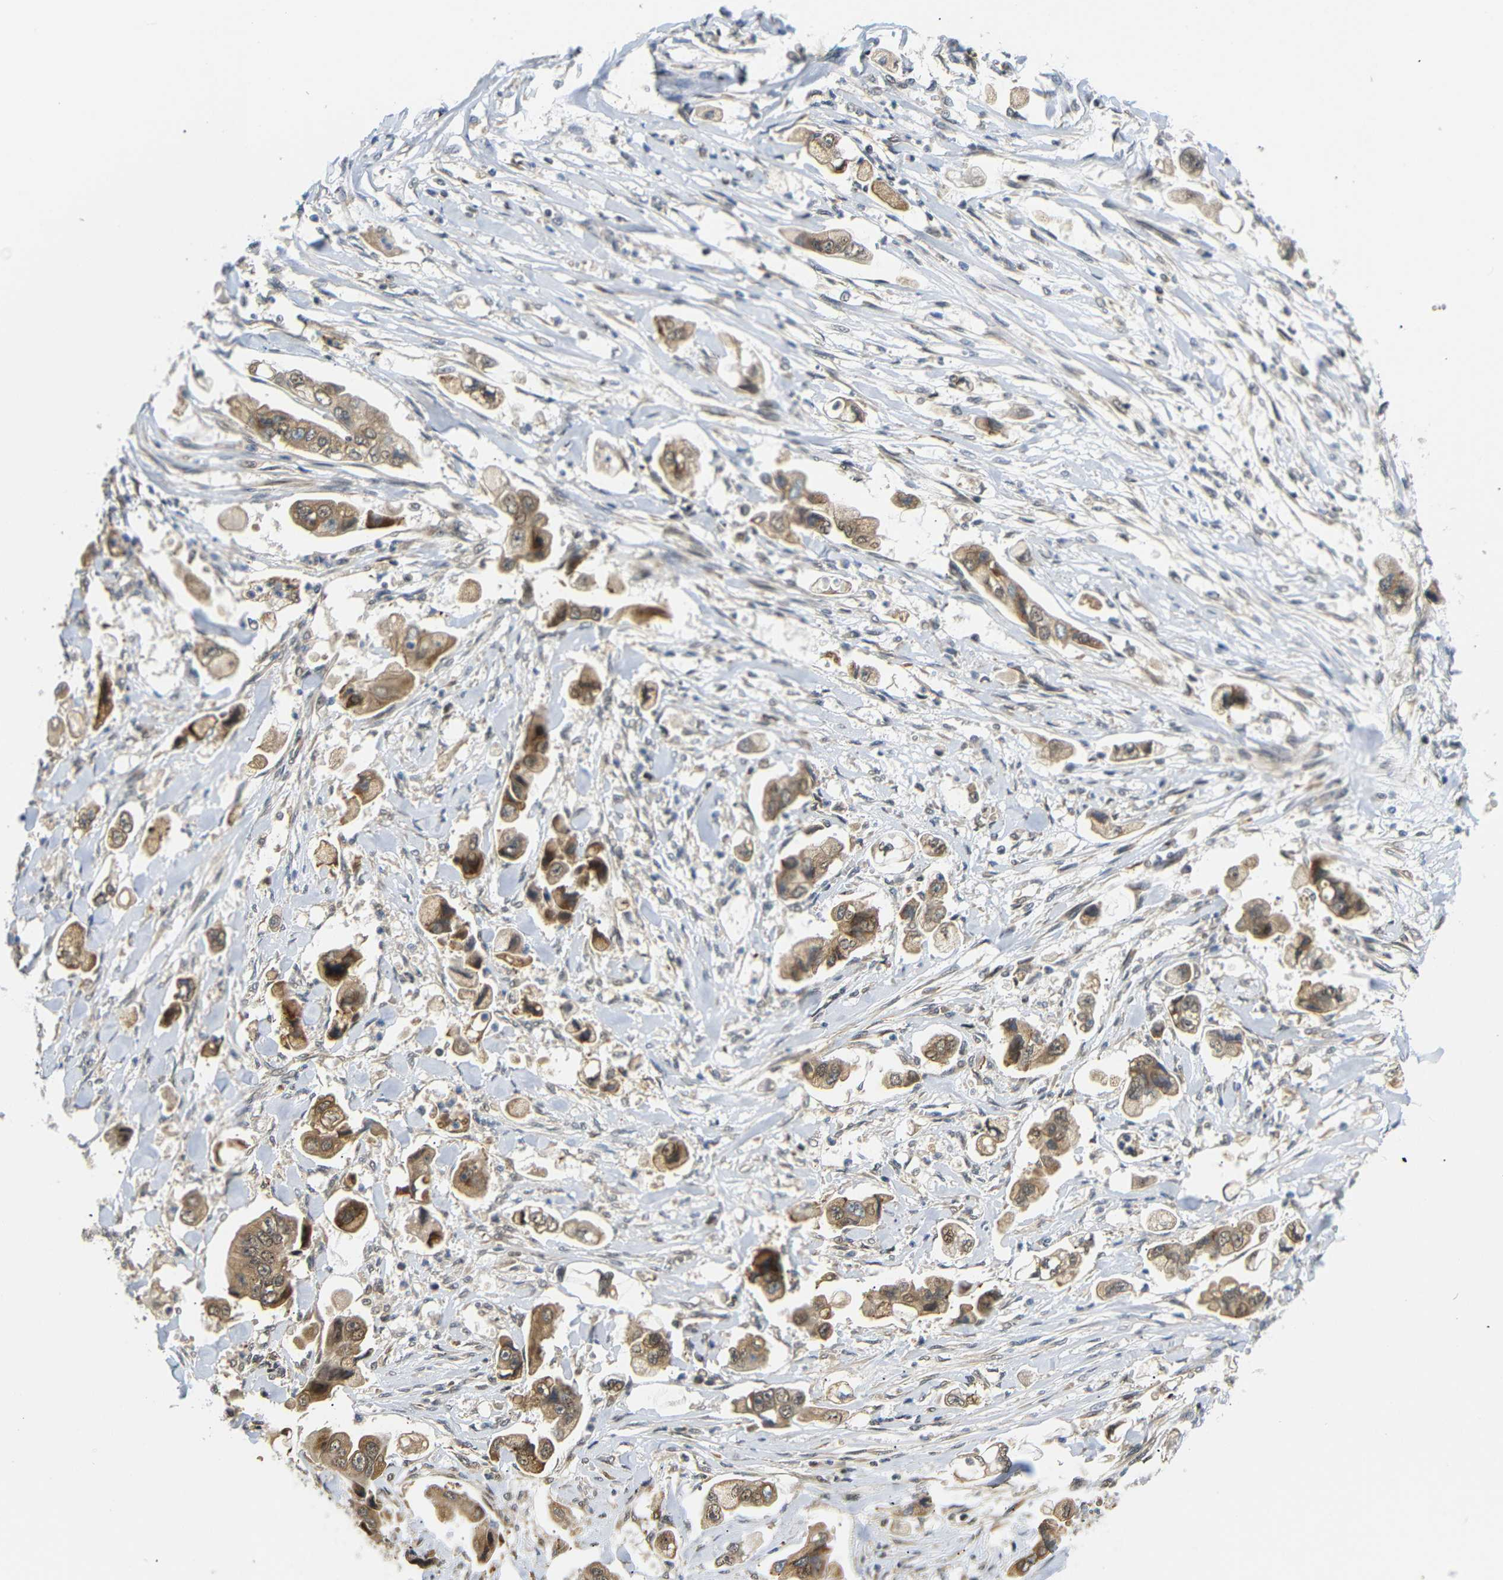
{"staining": {"intensity": "moderate", "quantity": ">75%", "location": "cytoplasmic/membranous,nuclear"}, "tissue": "stomach cancer", "cell_type": "Tumor cells", "image_type": "cancer", "snomed": [{"axis": "morphology", "description": "Adenocarcinoma, NOS"}, {"axis": "topography", "description": "Stomach"}], "caption": "A brown stain shows moderate cytoplasmic/membranous and nuclear staining of a protein in stomach cancer (adenocarcinoma) tumor cells.", "gene": "GJA5", "patient": {"sex": "male", "age": 62}}